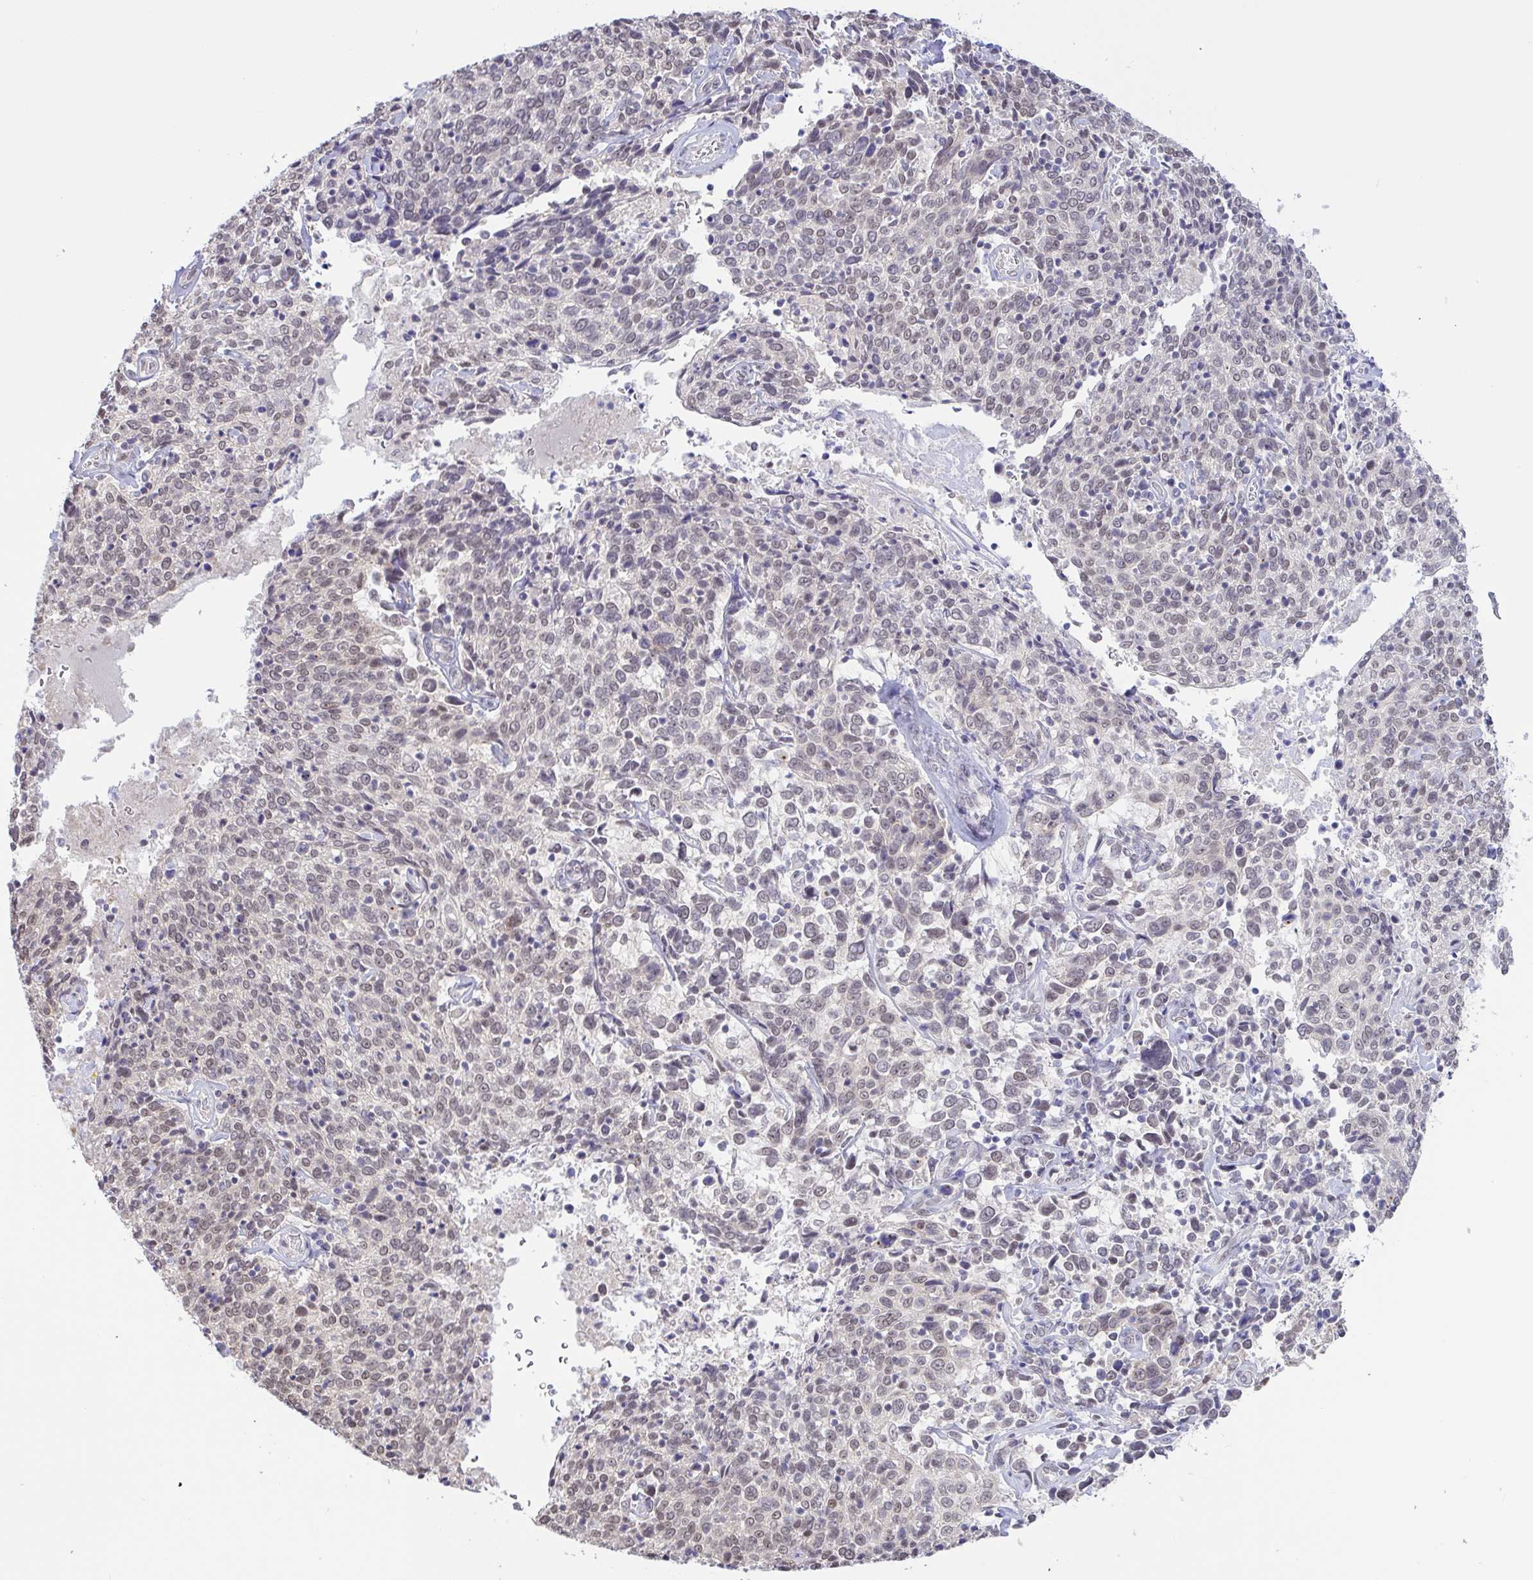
{"staining": {"intensity": "weak", "quantity": "25%-75%", "location": "nuclear"}, "tissue": "cervical cancer", "cell_type": "Tumor cells", "image_type": "cancer", "snomed": [{"axis": "morphology", "description": "Squamous cell carcinoma, NOS"}, {"axis": "topography", "description": "Cervix"}], "caption": "A high-resolution micrograph shows IHC staining of cervical cancer (squamous cell carcinoma), which exhibits weak nuclear positivity in about 25%-75% of tumor cells.", "gene": "HYPK", "patient": {"sex": "female", "age": 46}}